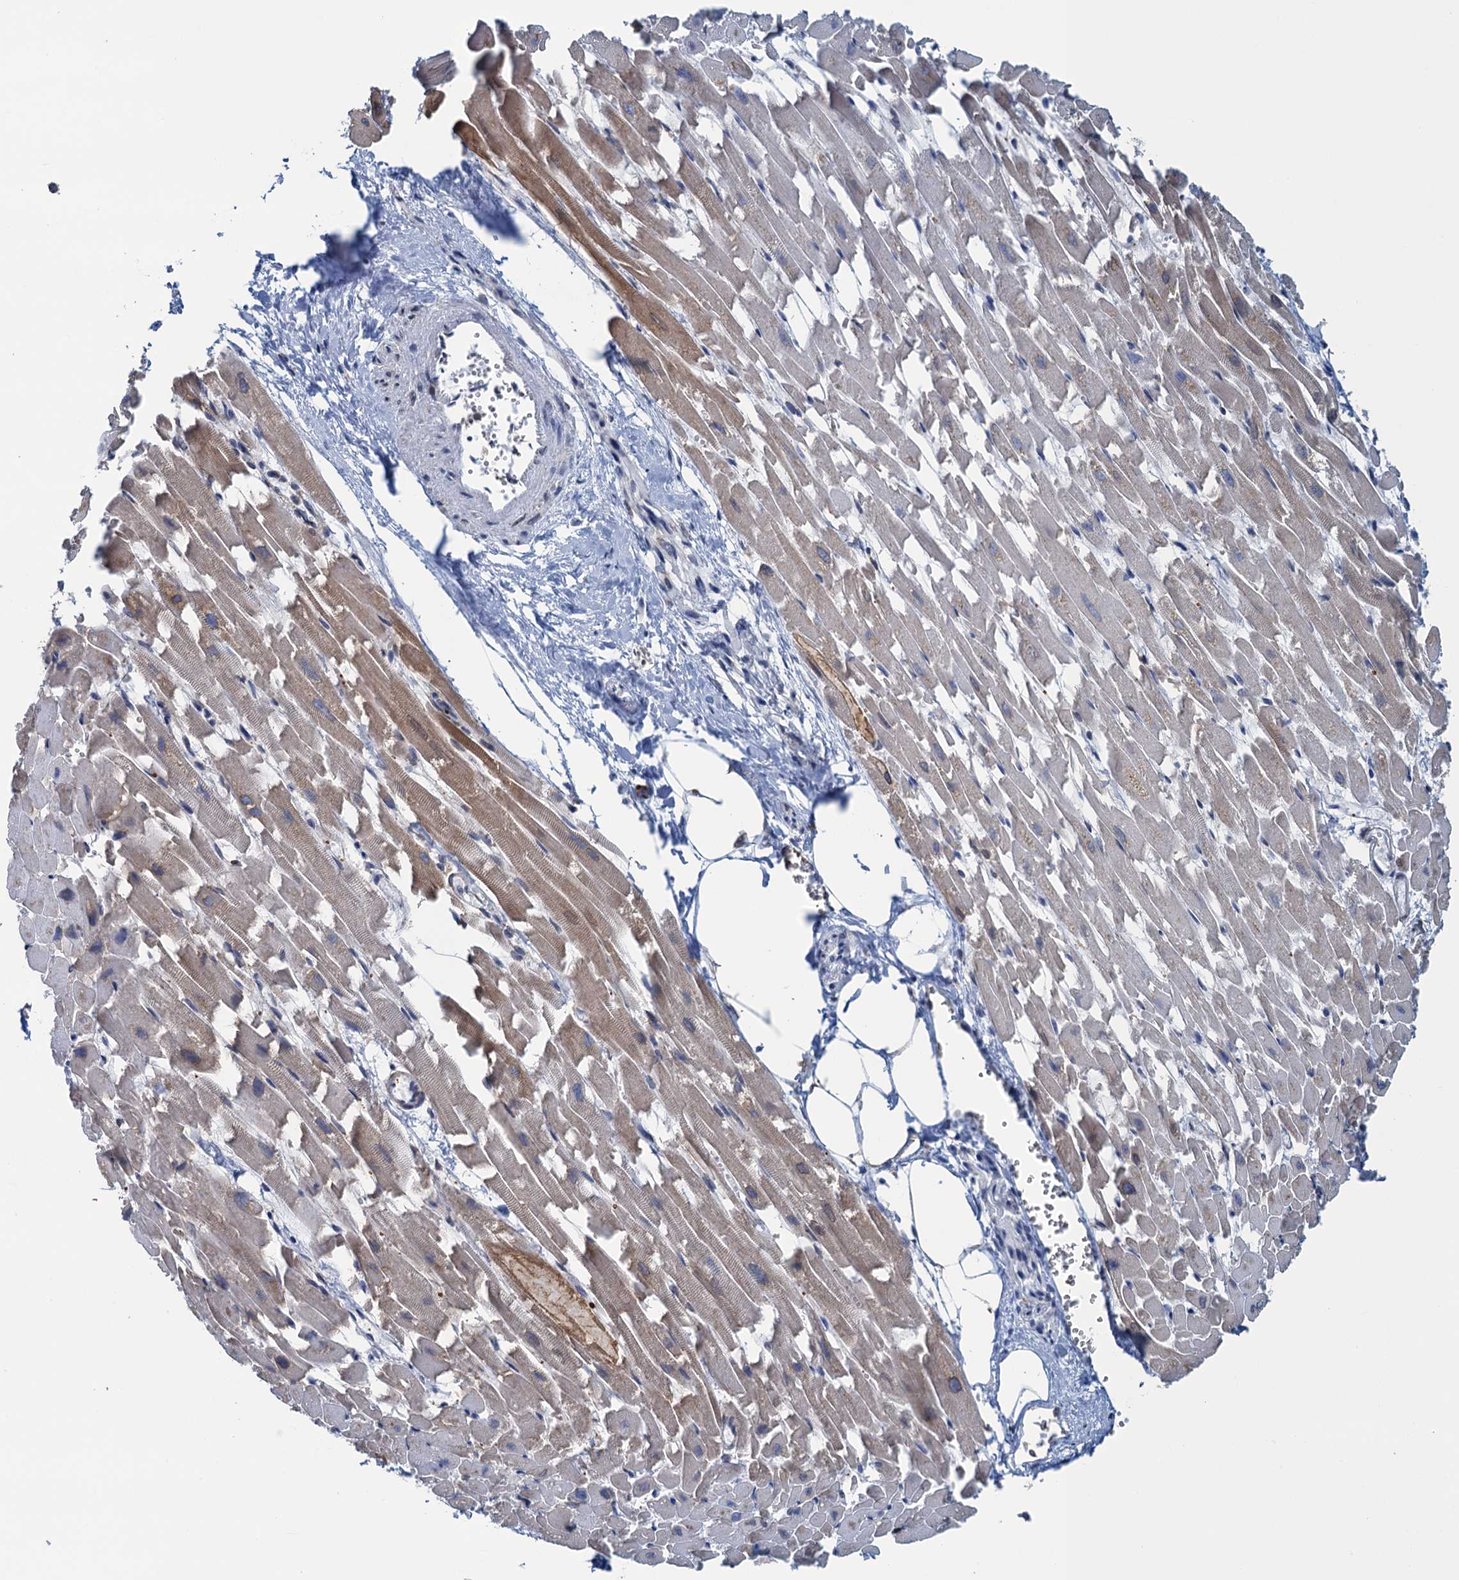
{"staining": {"intensity": "moderate", "quantity": ">75%", "location": "cytoplasmic/membranous,nuclear"}, "tissue": "heart muscle", "cell_type": "Cardiomyocytes", "image_type": "normal", "snomed": [{"axis": "morphology", "description": "Normal tissue, NOS"}, {"axis": "topography", "description": "Heart"}], "caption": "A brown stain labels moderate cytoplasmic/membranous,nuclear expression of a protein in cardiomyocytes of benign human heart muscle. The staining was performed using DAB to visualize the protein expression in brown, while the nuclei were stained in blue with hematoxylin (Magnification: 20x).", "gene": "TMEM205", "patient": {"sex": "female", "age": 64}}